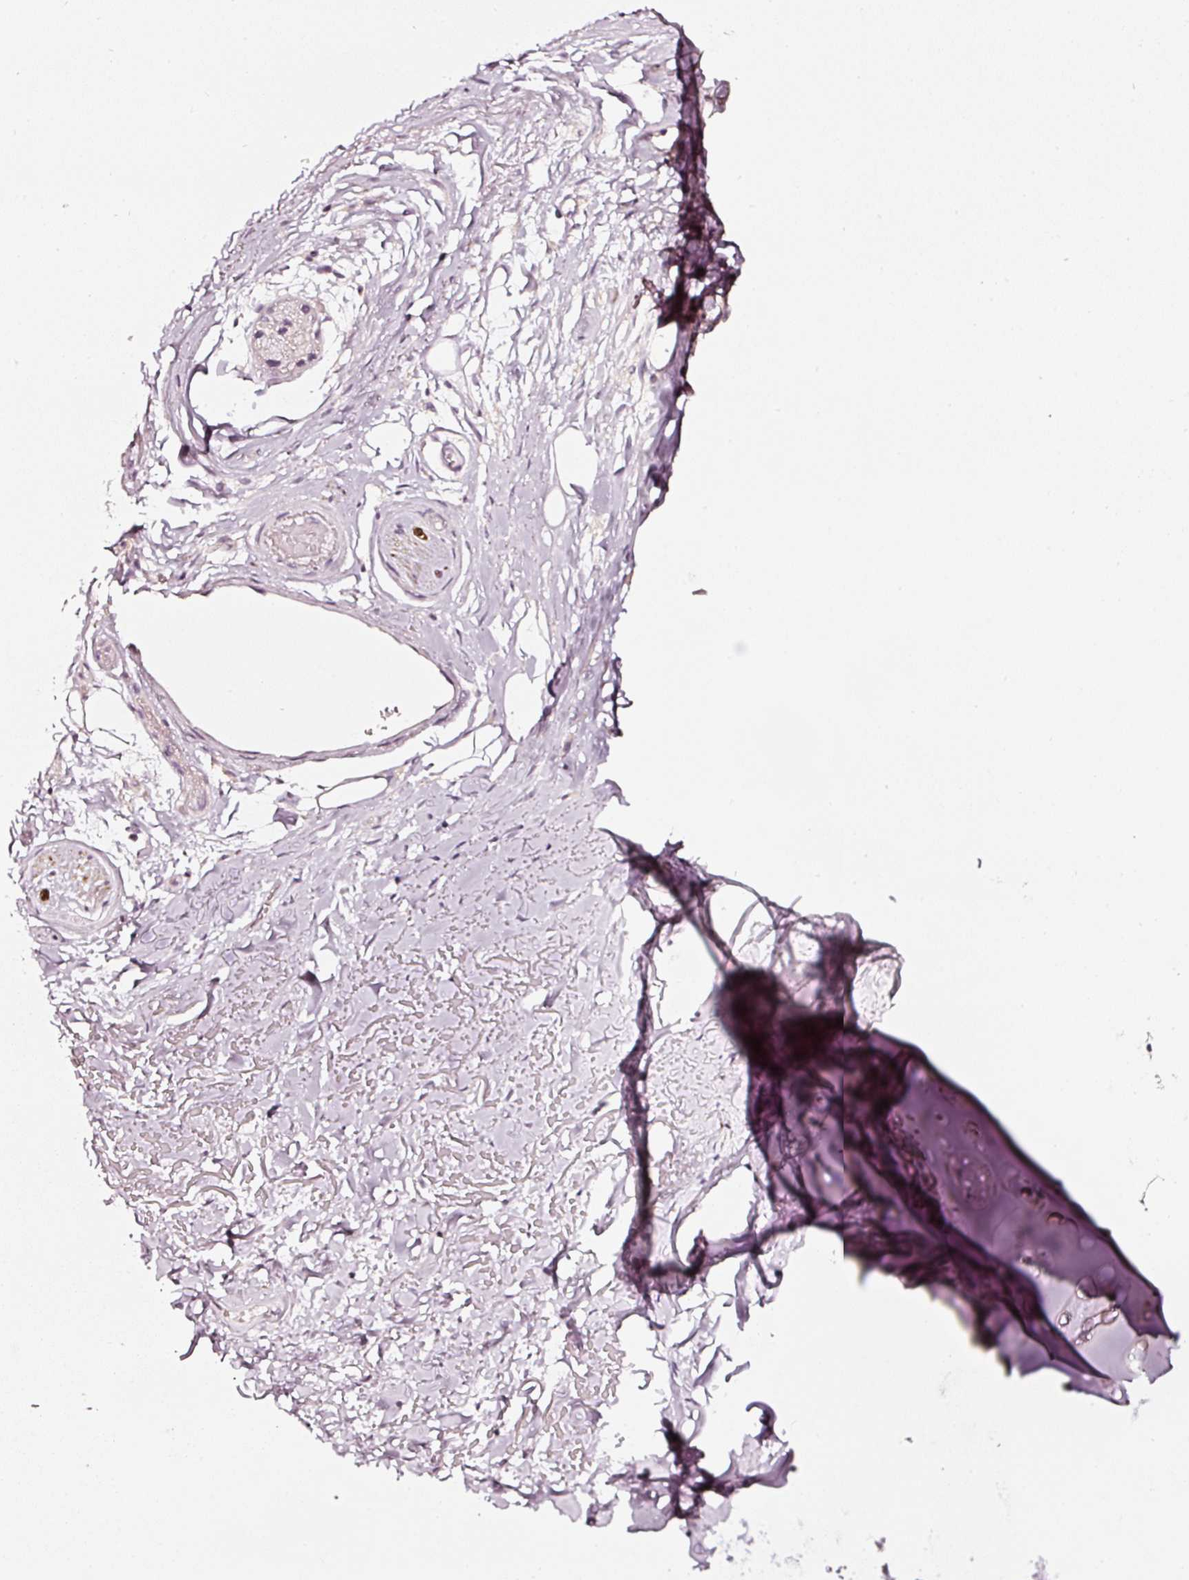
{"staining": {"intensity": "weak", "quantity": "25%-75%", "location": "cytoplasmic/membranous"}, "tissue": "adipose tissue", "cell_type": "Adipocytes", "image_type": "normal", "snomed": [{"axis": "morphology", "description": "Normal tissue, NOS"}, {"axis": "topography", "description": "Cartilage tissue"}], "caption": "DAB (3,3'-diaminobenzidine) immunohistochemical staining of unremarkable adipose tissue exhibits weak cytoplasmic/membranous protein positivity in approximately 25%-75% of adipocytes.", "gene": "CNP", "patient": {"sex": "male", "age": 80}}